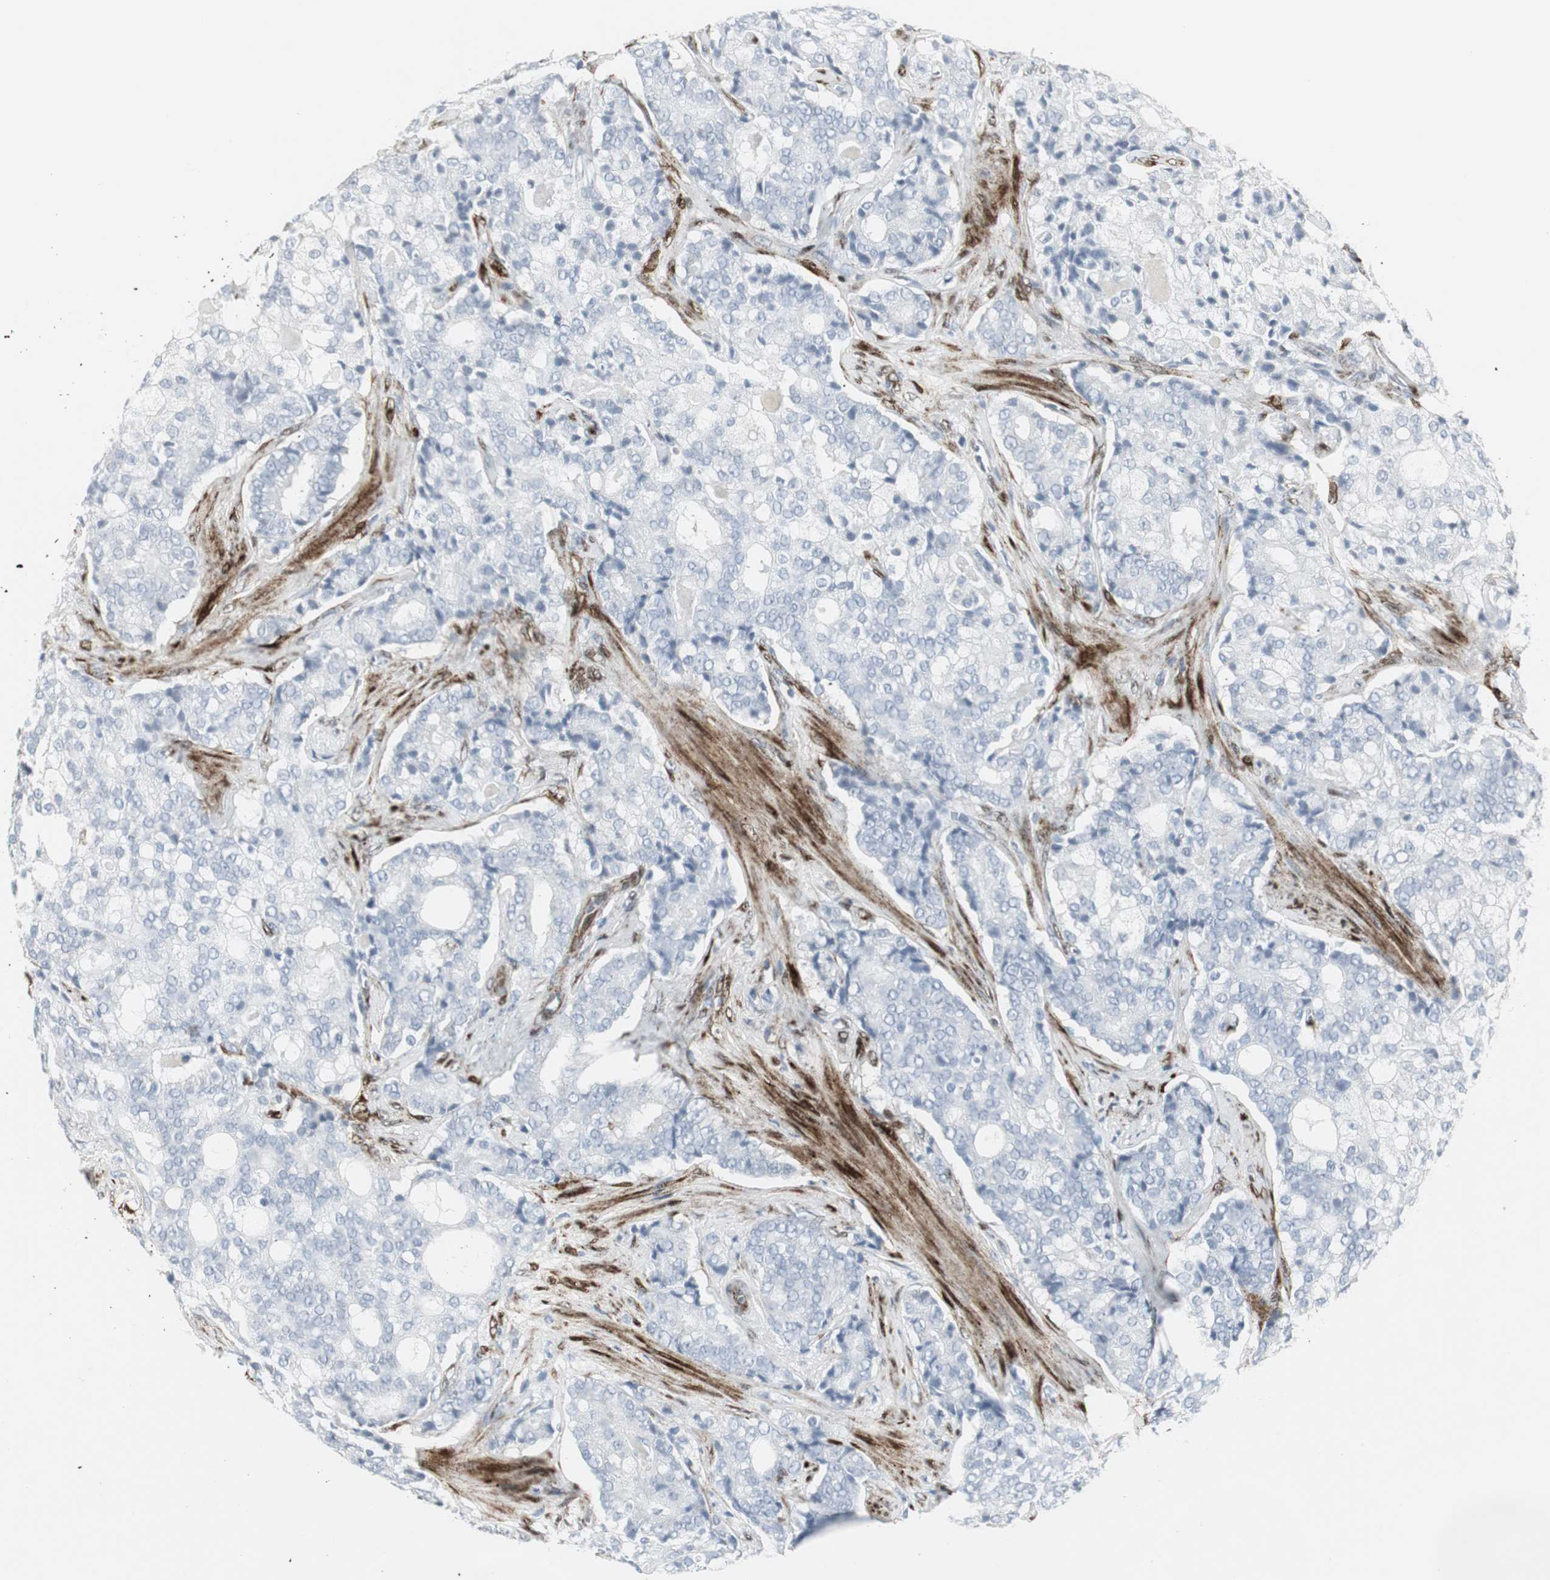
{"staining": {"intensity": "negative", "quantity": "none", "location": "none"}, "tissue": "prostate cancer", "cell_type": "Tumor cells", "image_type": "cancer", "snomed": [{"axis": "morphology", "description": "Adenocarcinoma, Low grade"}, {"axis": "topography", "description": "Prostate"}], "caption": "An image of prostate adenocarcinoma (low-grade) stained for a protein demonstrates no brown staining in tumor cells.", "gene": "PPP1R14A", "patient": {"sex": "male", "age": 58}}